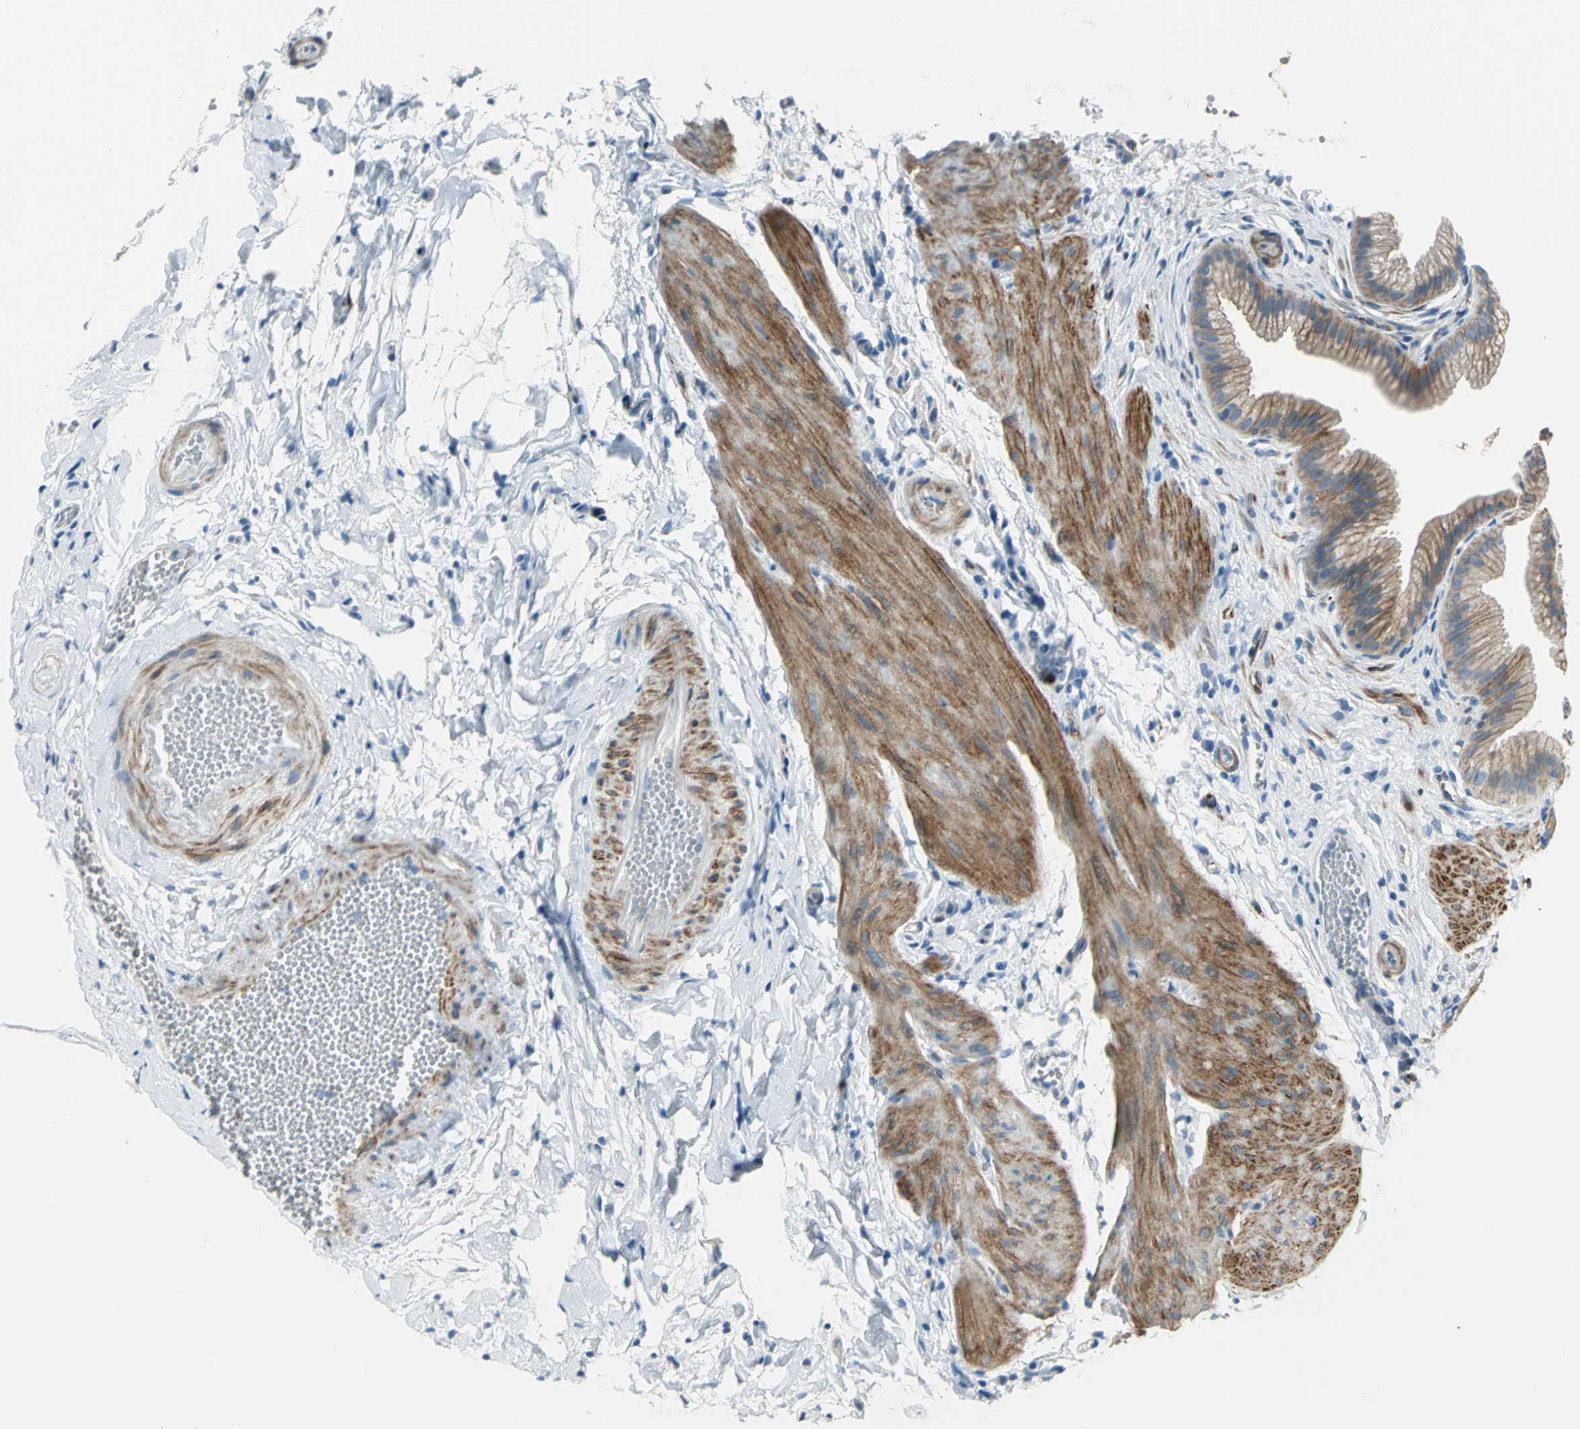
{"staining": {"intensity": "moderate", "quantity": ">75%", "location": "cytoplasmic/membranous"}, "tissue": "gallbladder", "cell_type": "Glandular cells", "image_type": "normal", "snomed": [{"axis": "morphology", "description": "Normal tissue, NOS"}, {"axis": "topography", "description": "Gallbladder"}], "caption": "Immunohistochemical staining of normal gallbladder exhibits >75% levels of moderate cytoplasmic/membranous protein positivity in approximately >75% of glandular cells.", "gene": "ALOX15", "patient": {"sex": "female", "age": 63}}